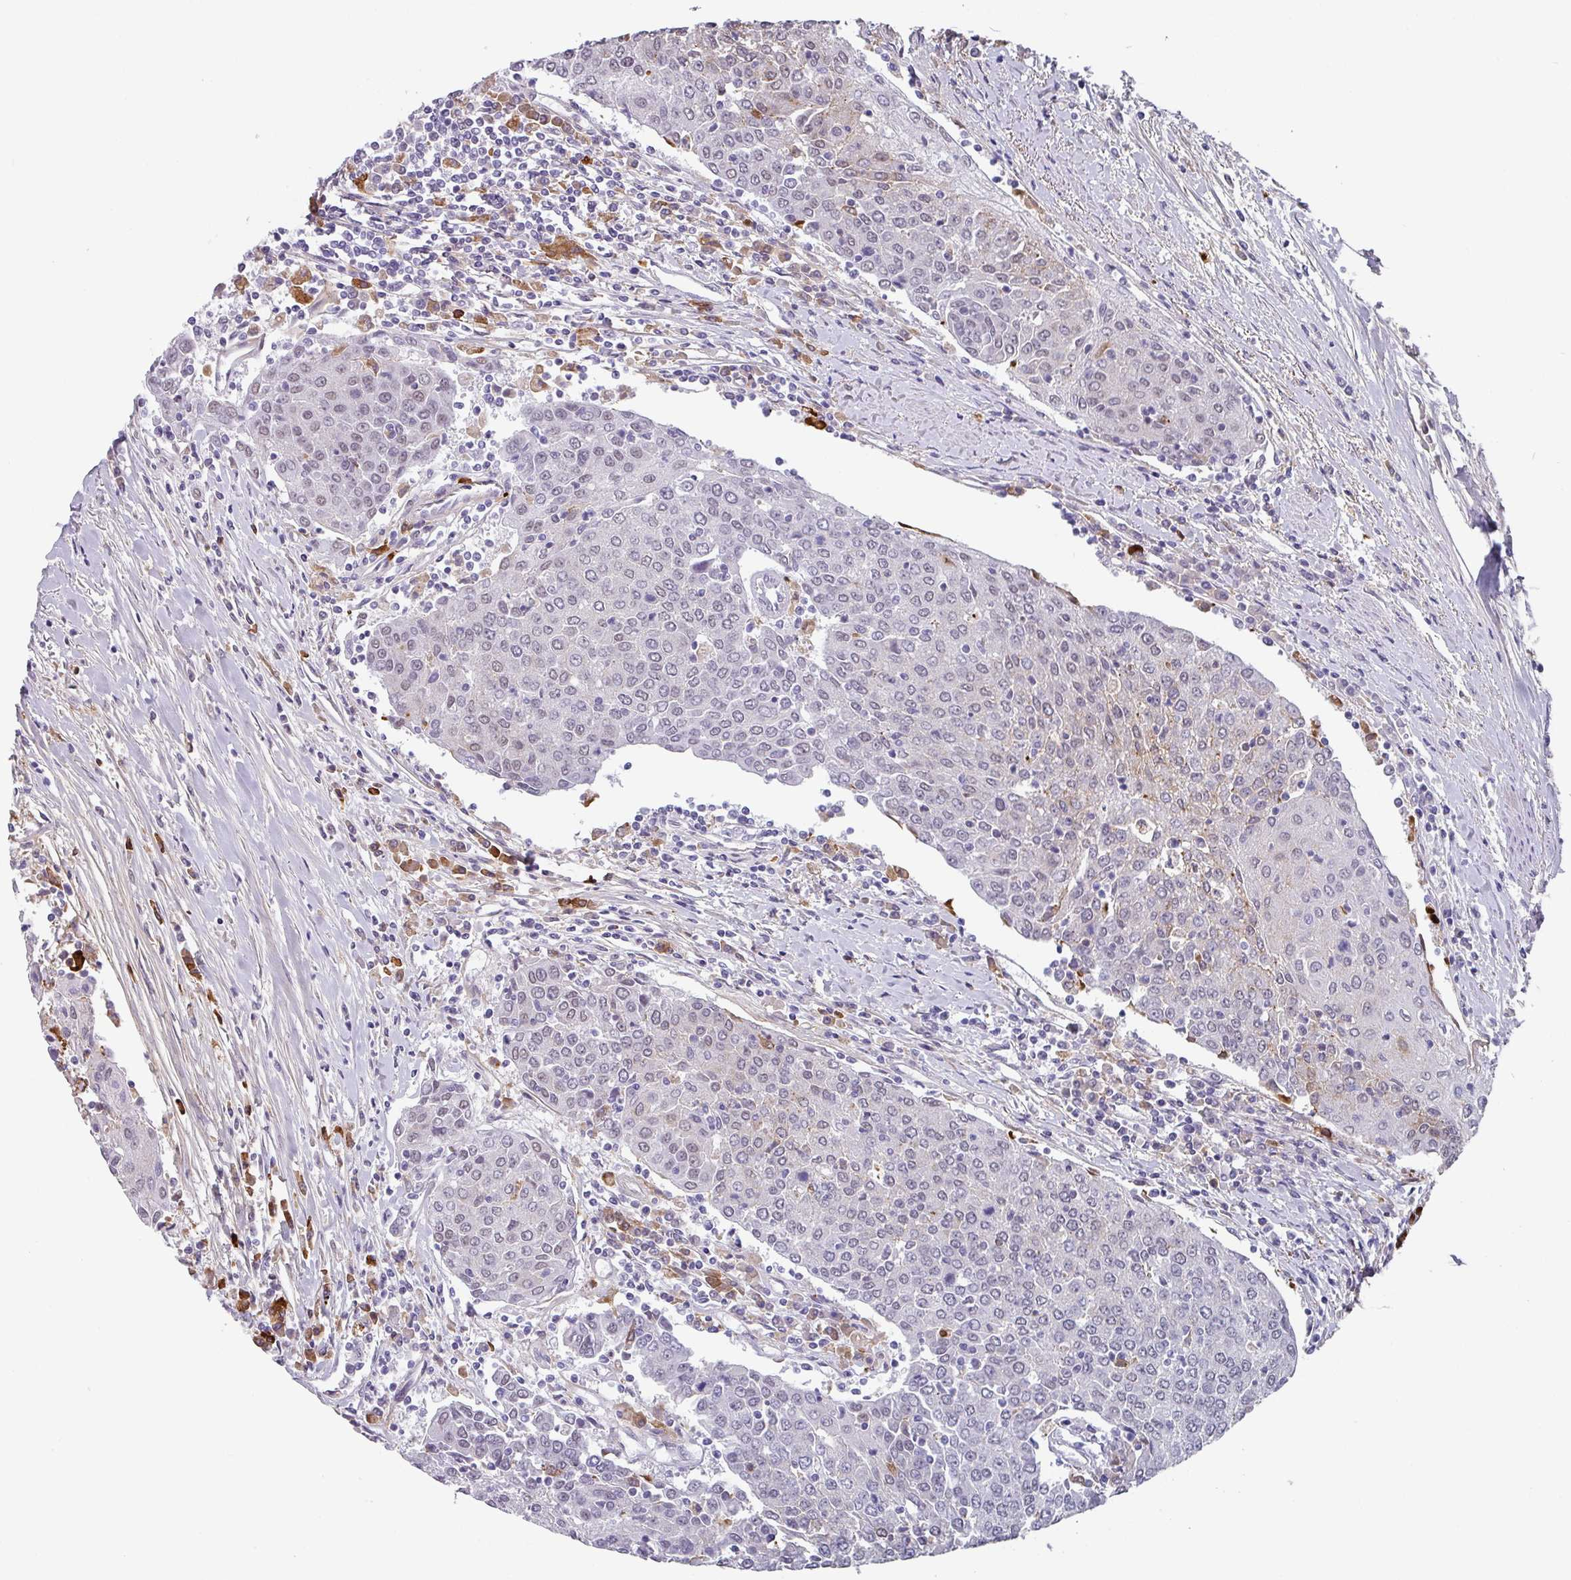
{"staining": {"intensity": "weak", "quantity": "<25%", "location": "cytoplasmic/membranous,nuclear"}, "tissue": "urothelial cancer", "cell_type": "Tumor cells", "image_type": "cancer", "snomed": [{"axis": "morphology", "description": "Urothelial carcinoma, High grade"}, {"axis": "topography", "description": "Urinary bladder"}], "caption": "This micrograph is of urothelial carcinoma (high-grade) stained with IHC to label a protein in brown with the nuclei are counter-stained blue. There is no positivity in tumor cells.", "gene": "C1QB", "patient": {"sex": "female", "age": 85}}